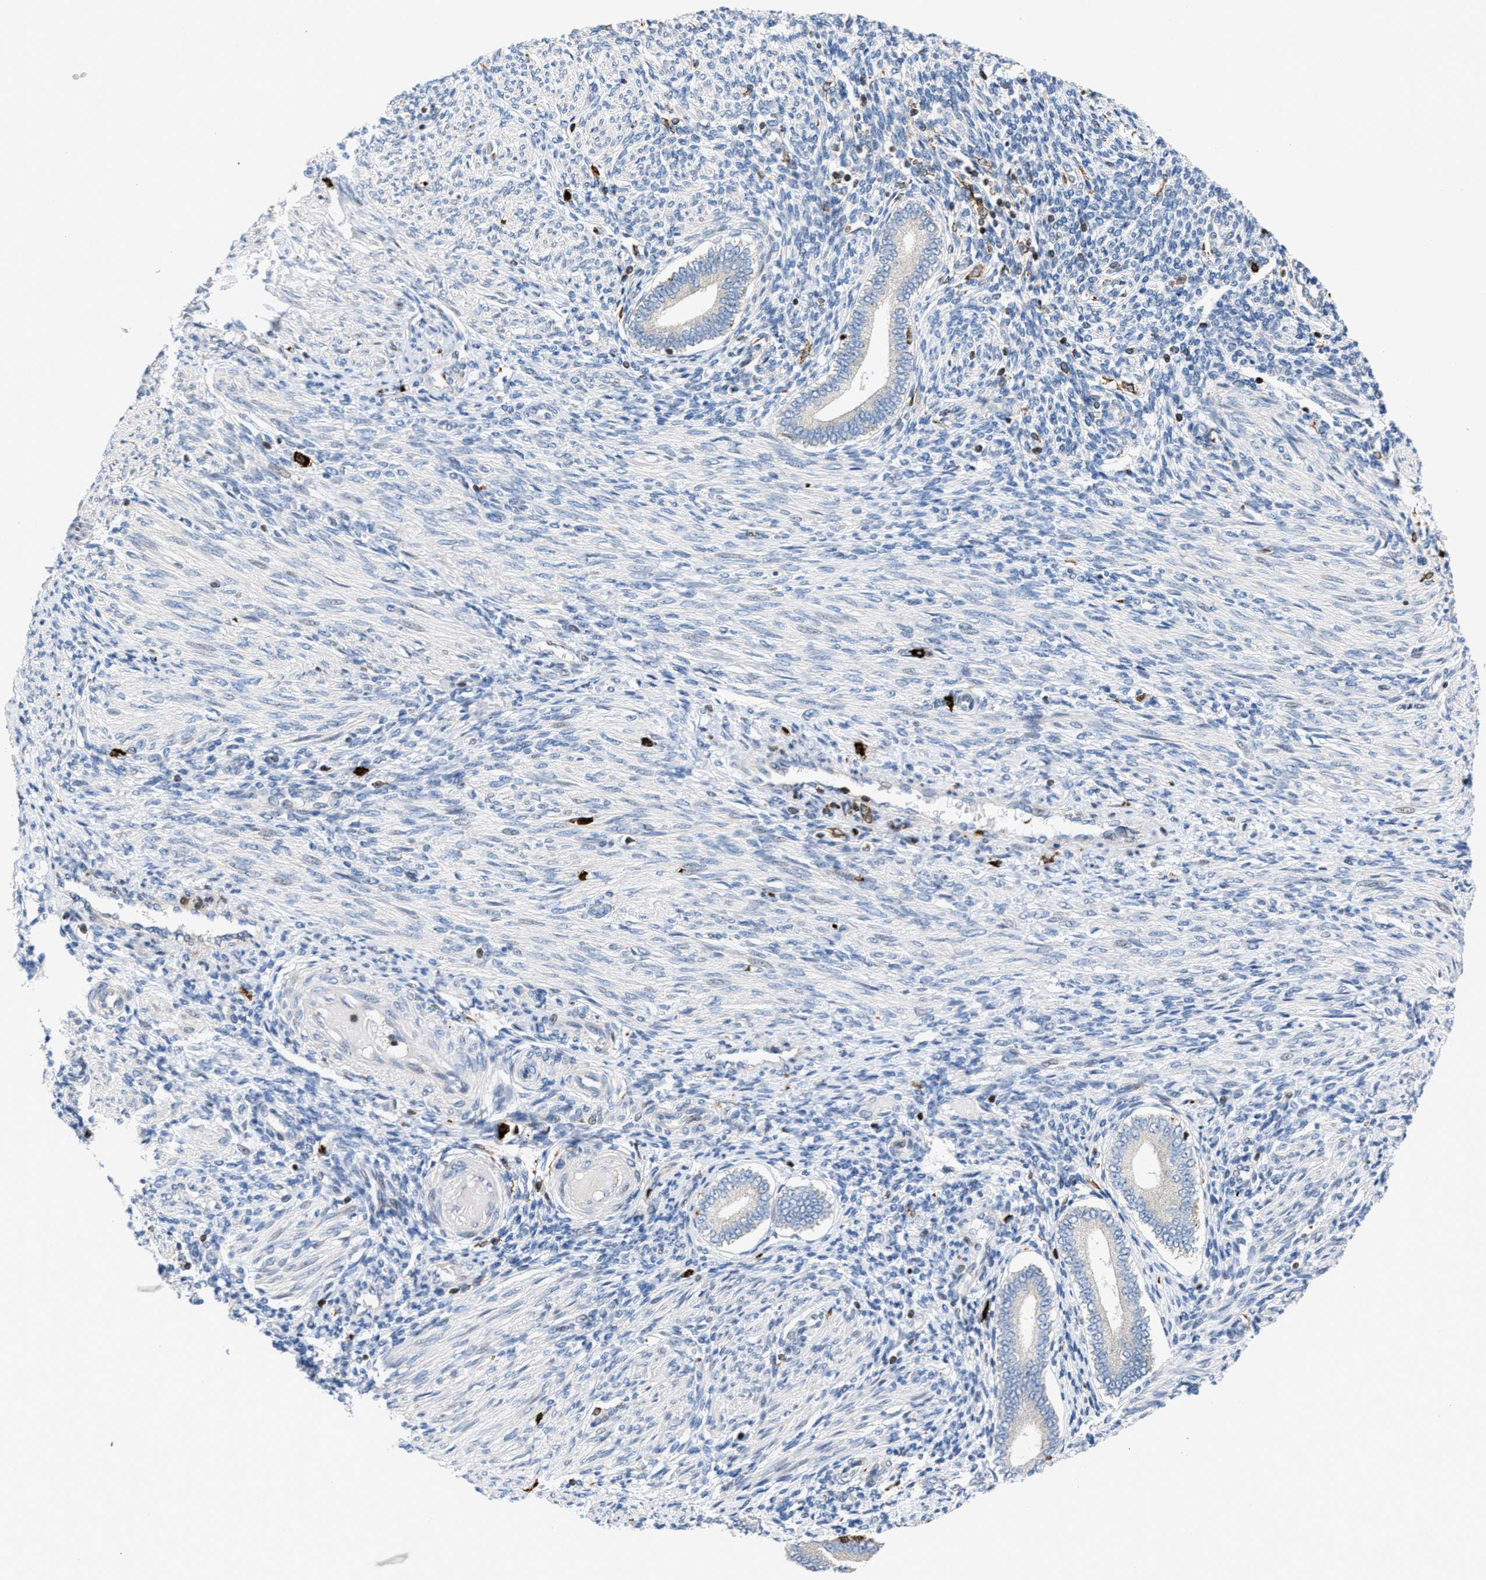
{"staining": {"intensity": "negative", "quantity": "none", "location": "none"}, "tissue": "endometrium", "cell_type": "Cells in endometrial stroma", "image_type": "normal", "snomed": [{"axis": "morphology", "description": "Normal tissue, NOS"}, {"axis": "topography", "description": "Endometrium"}], "caption": "The image displays no significant positivity in cells in endometrial stroma of endometrium.", "gene": "ATP9A", "patient": {"sex": "female", "age": 42}}